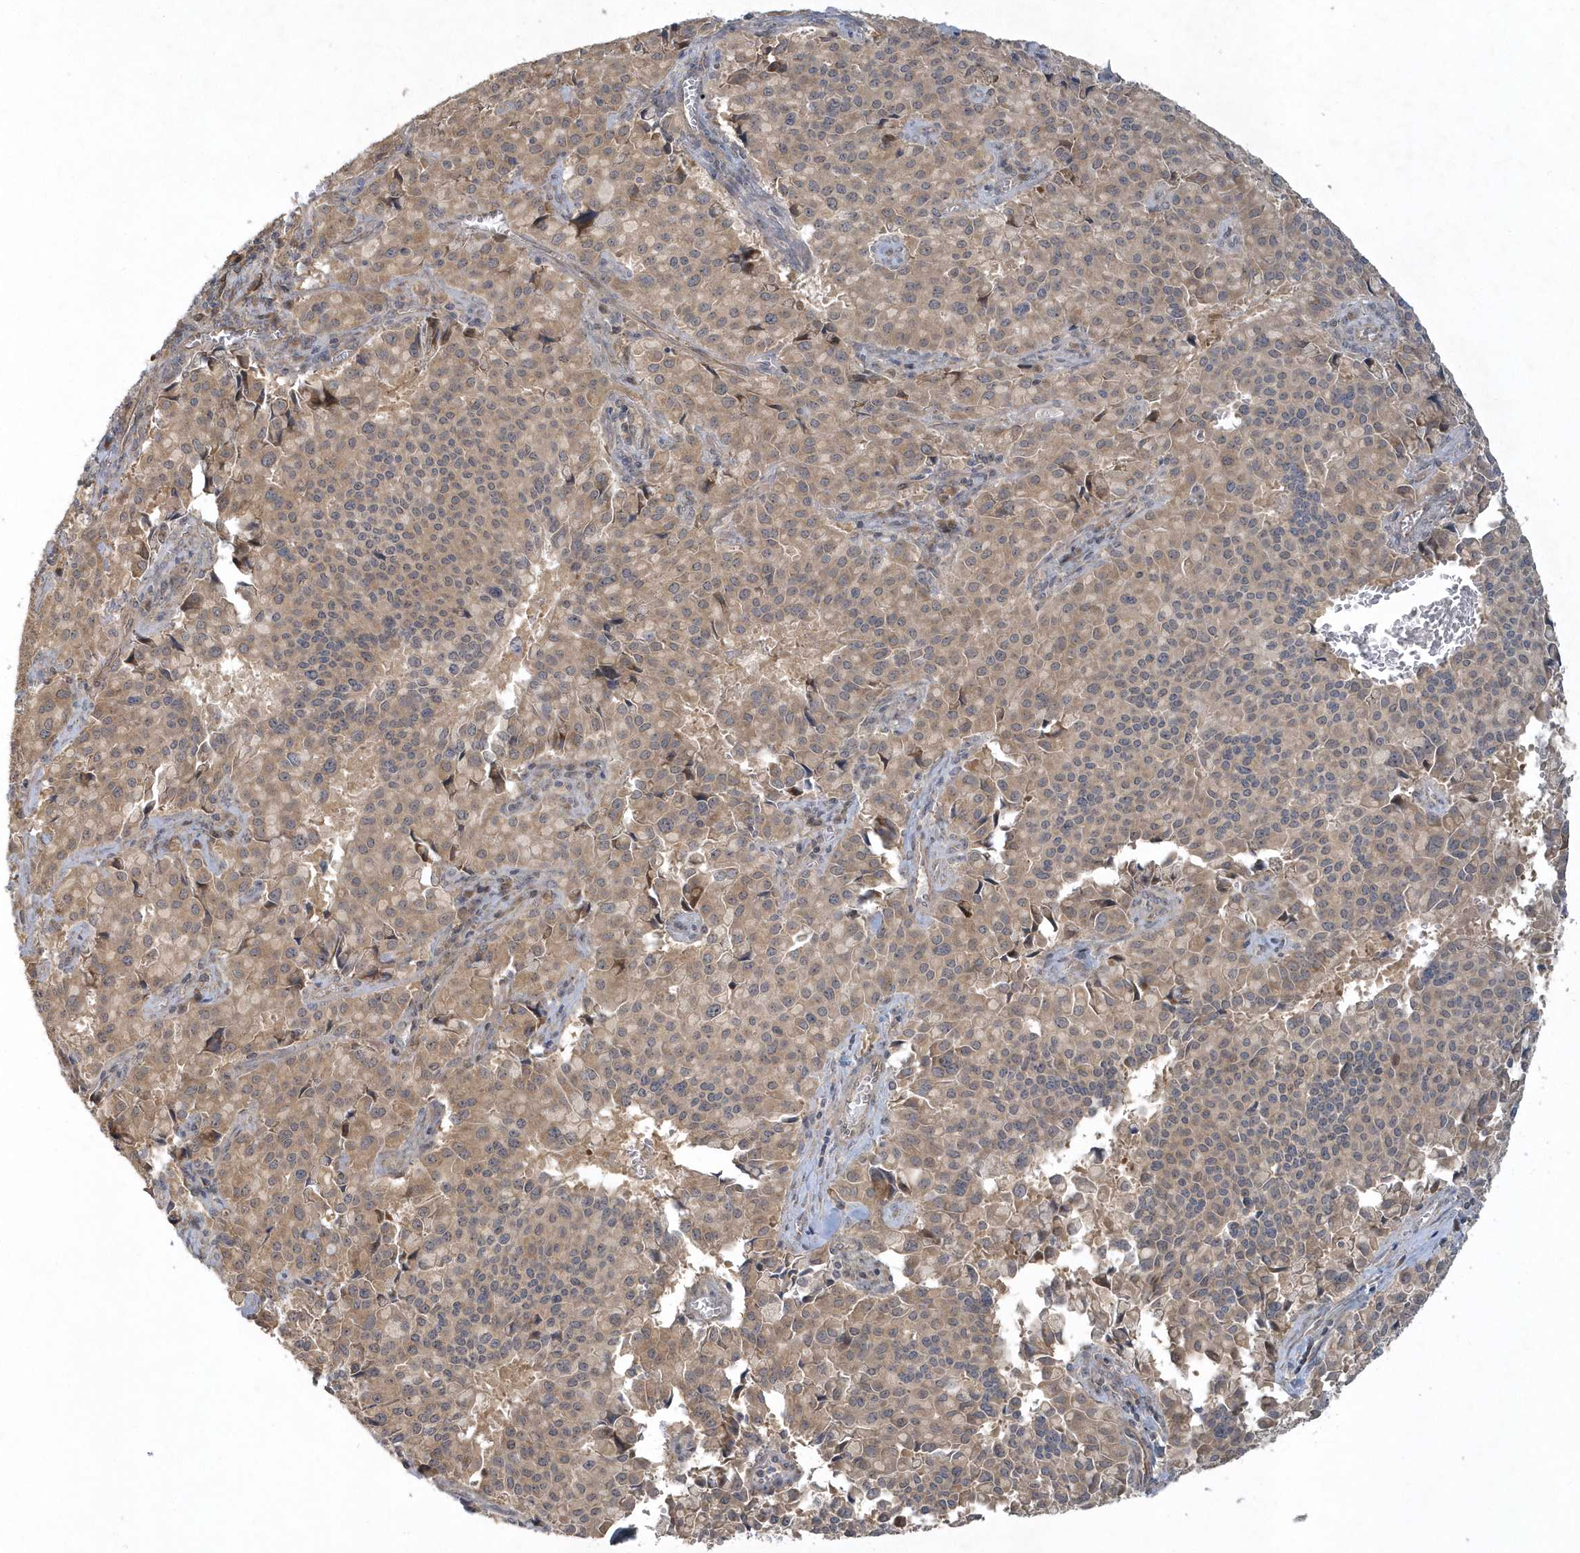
{"staining": {"intensity": "weak", "quantity": ">75%", "location": "cytoplasmic/membranous"}, "tissue": "pancreatic cancer", "cell_type": "Tumor cells", "image_type": "cancer", "snomed": [{"axis": "morphology", "description": "Adenocarcinoma, NOS"}, {"axis": "topography", "description": "Pancreas"}], "caption": "Immunohistochemistry photomicrograph of neoplastic tissue: adenocarcinoma (pancreatic) stained using IHC demonstrates low levels of weak protein expression localized specifically in the cytoplasmic/membranous of tumor cells, appearing as a cytoplasmic/membranous brown color.", "gene": "THG1L", "patient": {"sex": "male", "age": 65}}